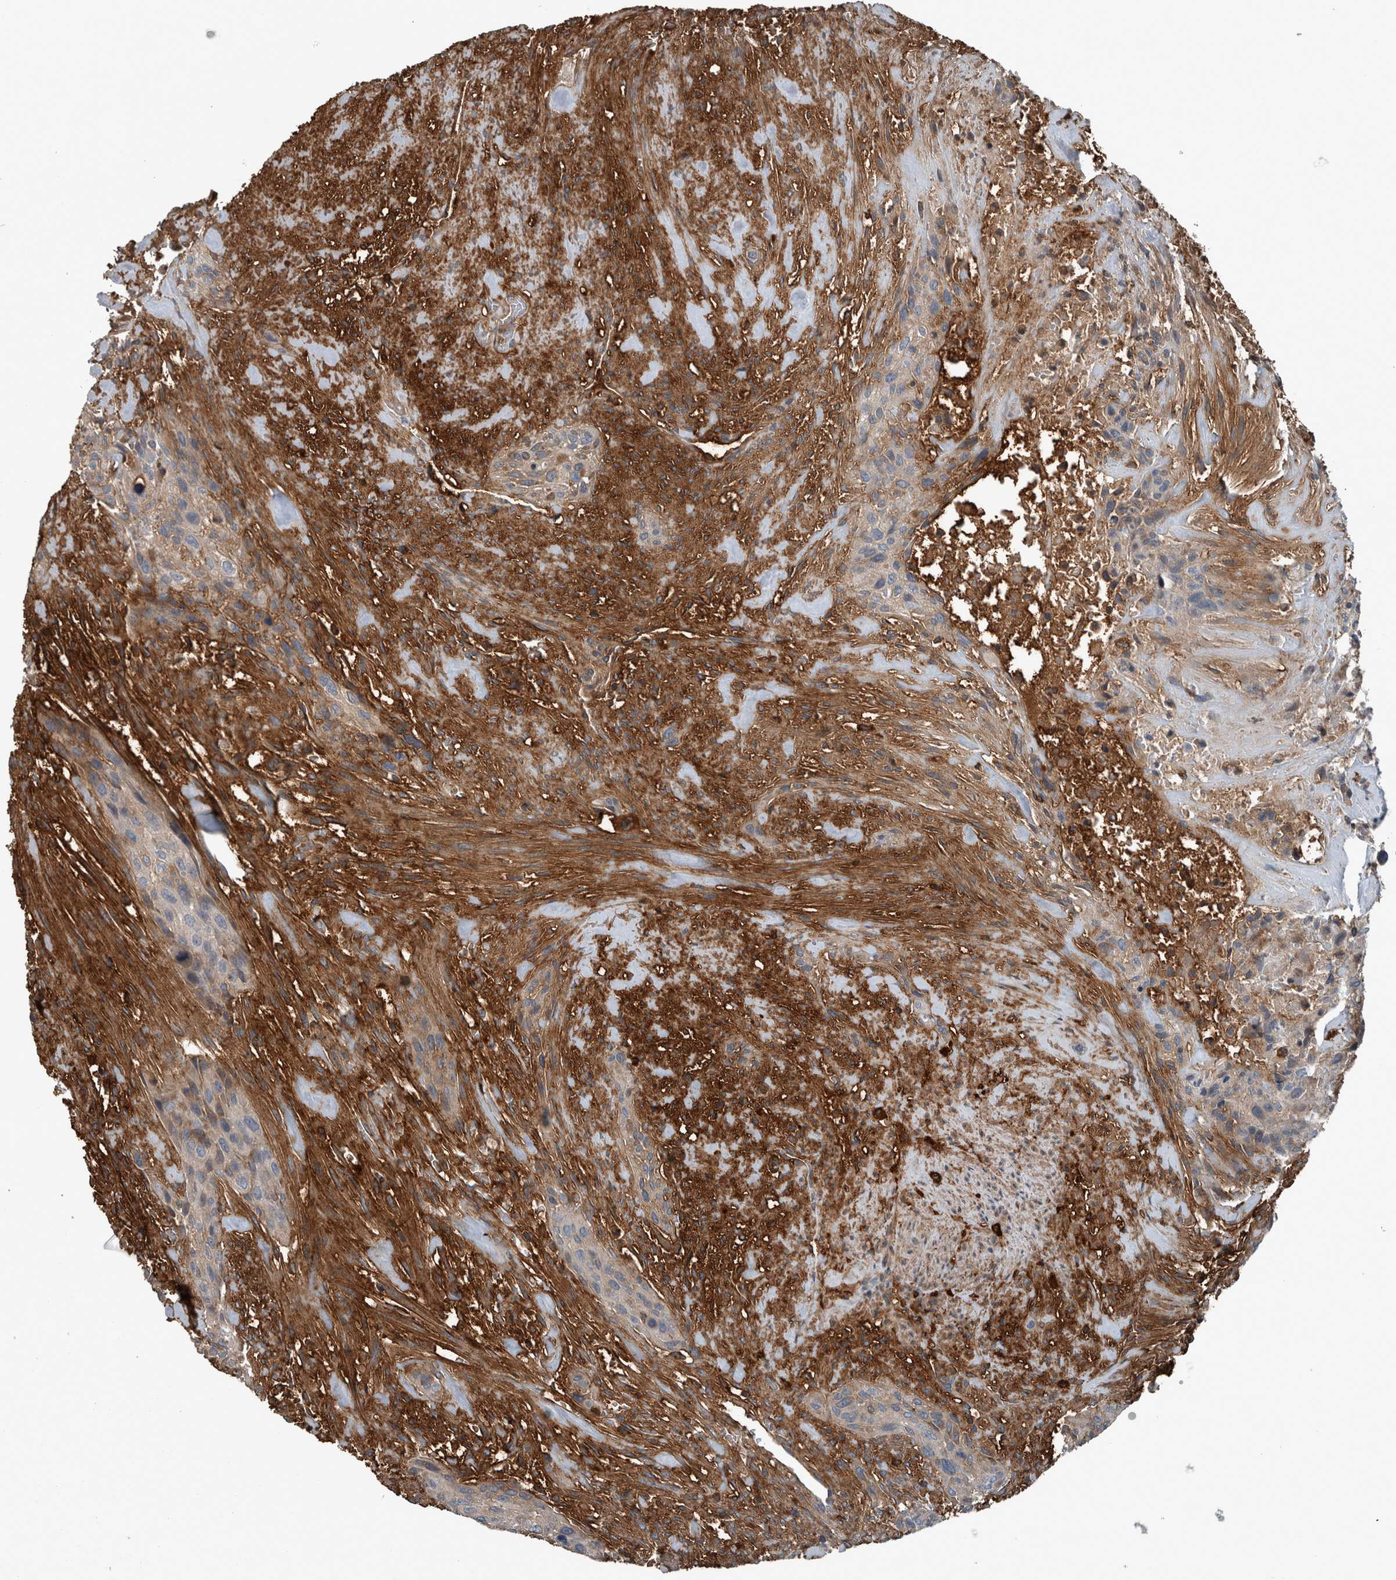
{"staining": {"intensity": "weak", "quantity": "<25%", "location": "cytoplasmic/membranous"}, "tissue": "urothelial cancer", "cell_type": "Tumor cells", "image_type": "cancer", "snomed": [{"axis": "morphology", "description": "Urothelial carcinoma, High grade"}, {"axis": "topography", "description": "Urinary bladder"}], "caption": "Immunohistochemical staining of human high-grade urothelial carcinoma displays no significant staining in tumor cells.", "gene": "EXOC8", "patient": {"sex": "male", "age": 35}}